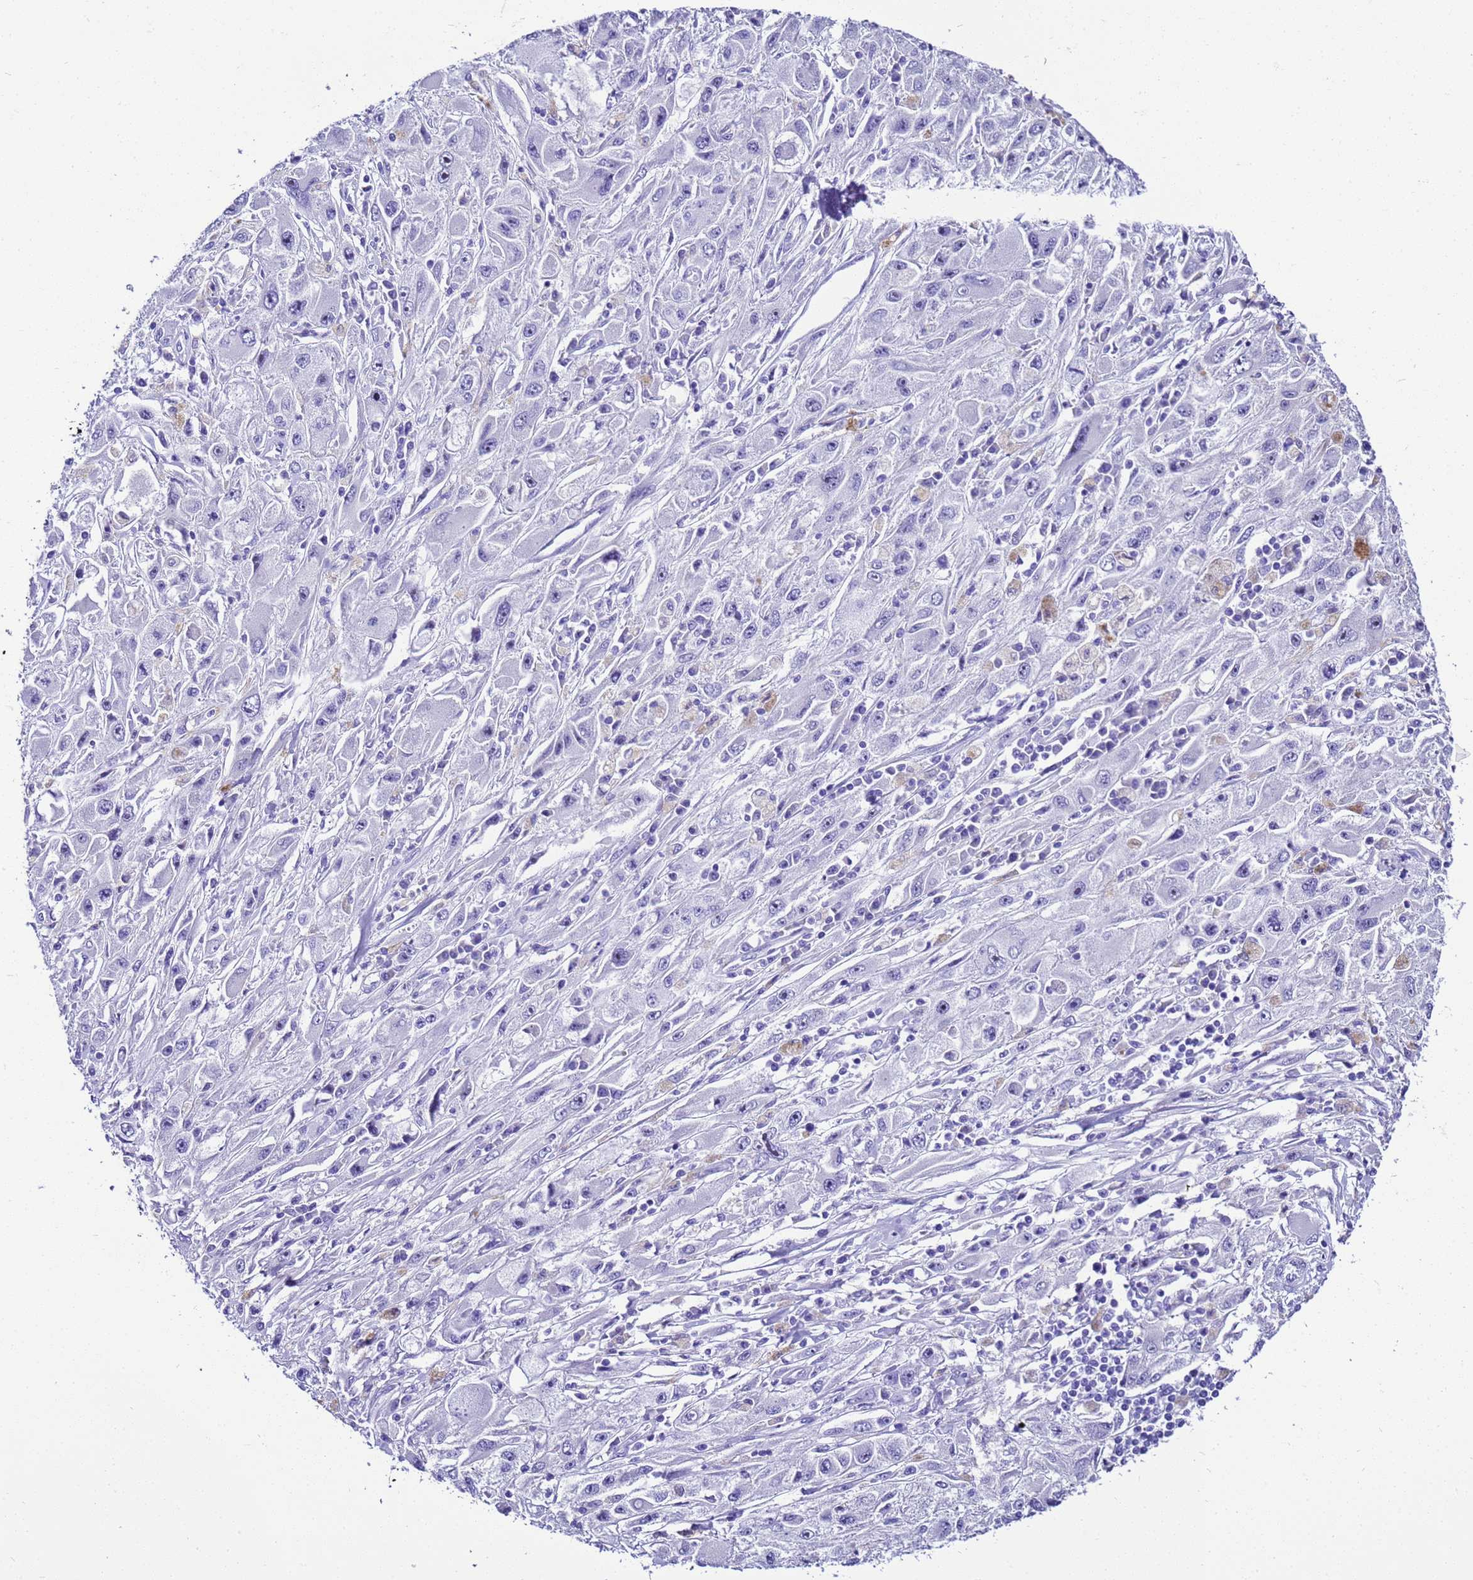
{"staining": {"intensity": "negative", "quantity": "none", "location": "none"}, "tissue": "melanoma", "cell_type": "Tumor cells", "image_type": "cancer", "snomed": [{"axis": "morphology", "description": "Malignant melanoma, Metastatic site"}, {"axis": "topography", "description": "Skin"}], "caption": "DAB immunohistochemical staining of human melanoma shows no significant positivity in tumor cells. Nuclei are stained in blue.", "gene": "UGT2B10", "patient": {"sex": "male", "age": 53}}